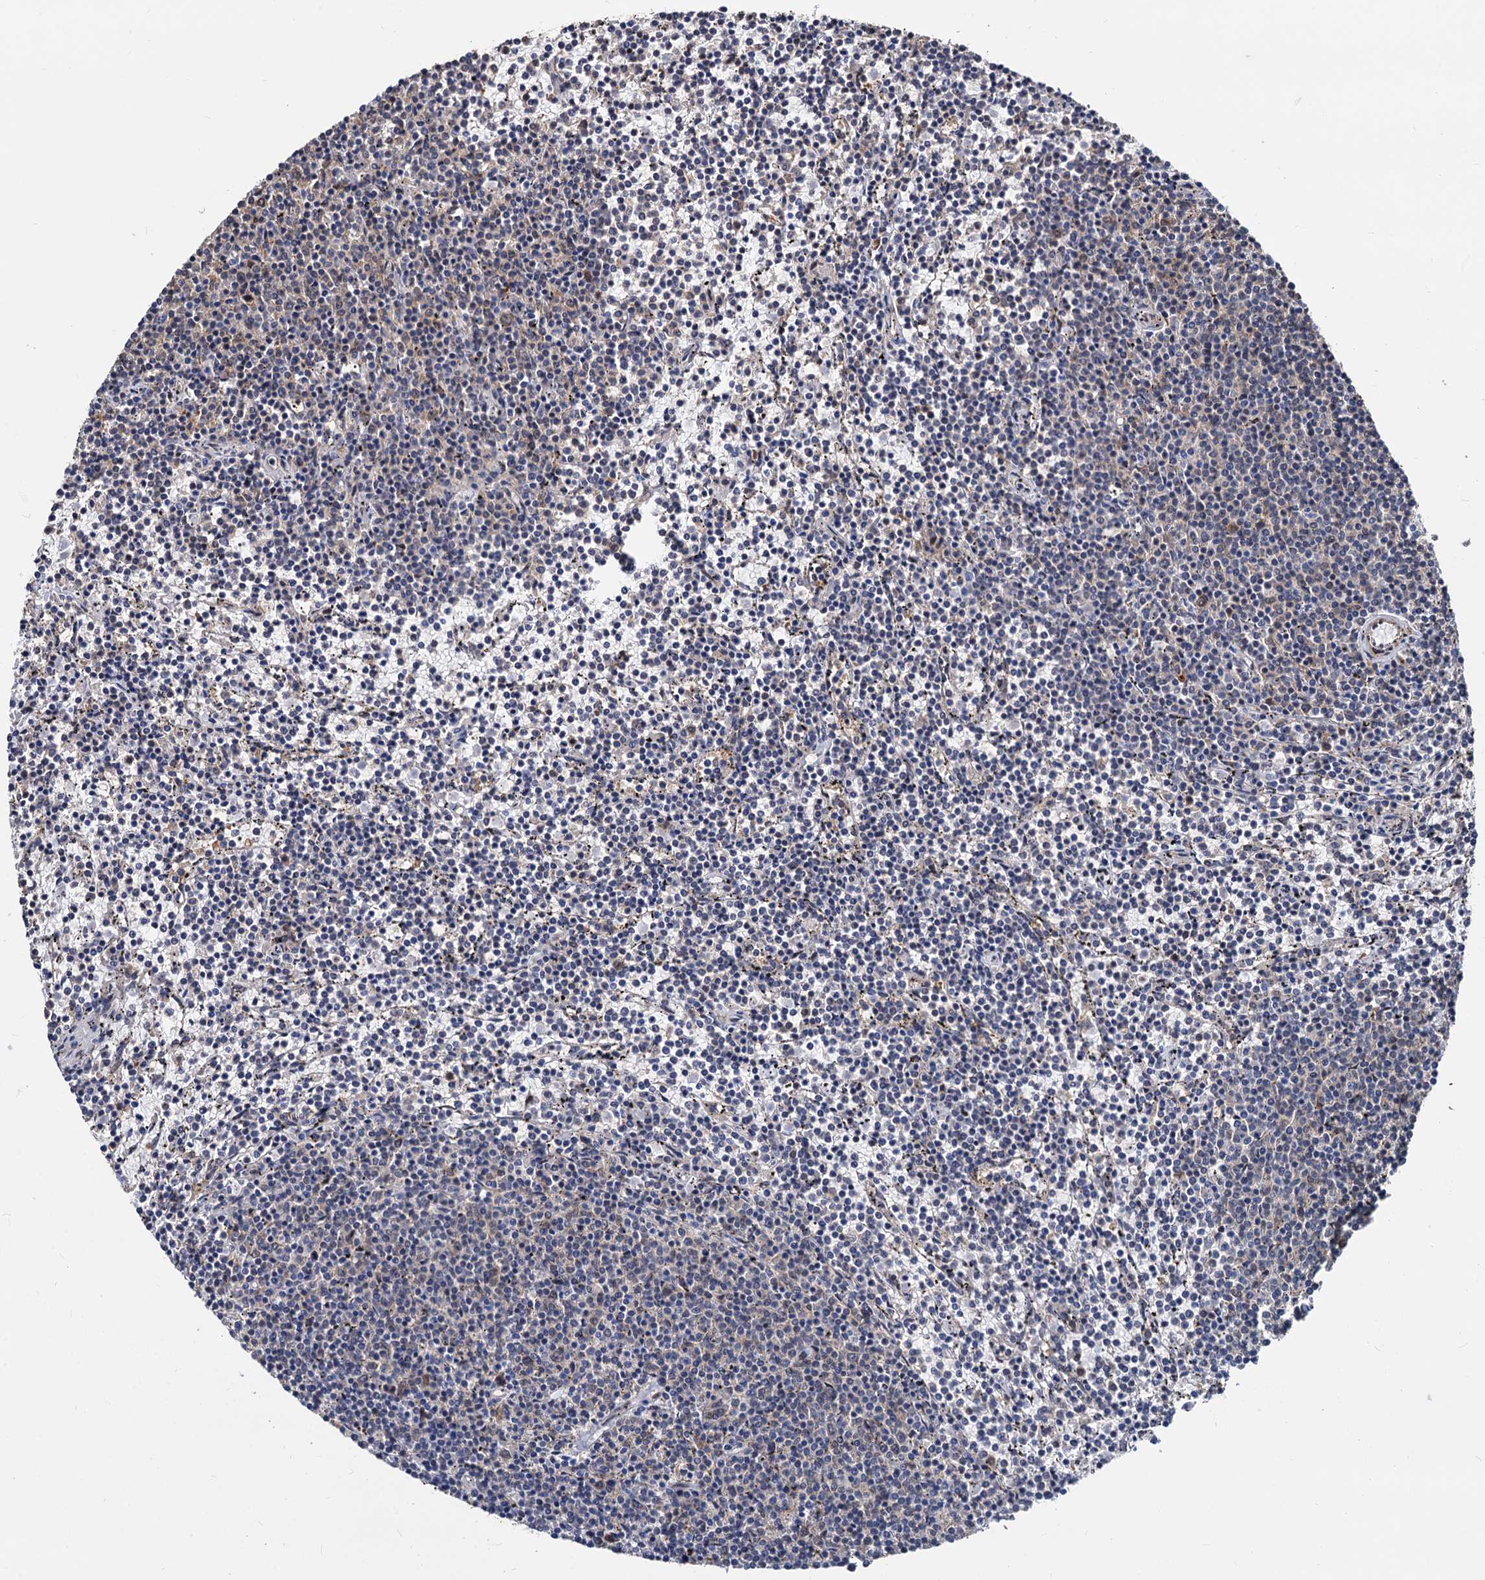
{"staining": {"intensity": "negative", "quantity": "none", "location": "none"}, "tissue": "lymphoma", "cell_type": "Tumor cells", "image_type": "cancer", "snomed": [{"axis": "morphology", "description": "Malignant lymphoma, non-Hodgkin's type, Low grade"}, {"axis": "topography", "description": "Spleen"}], "caption": "High magnification brightfield microscopy of low-grade malignant lymphoma, non-Hodgkin's type stained with DAB (brown) and counterstained with hematoxylin (blue): tumor cells show no significant expression.", "gene": "PSMD4", "patient": {"sex": "female", "age": 50}}